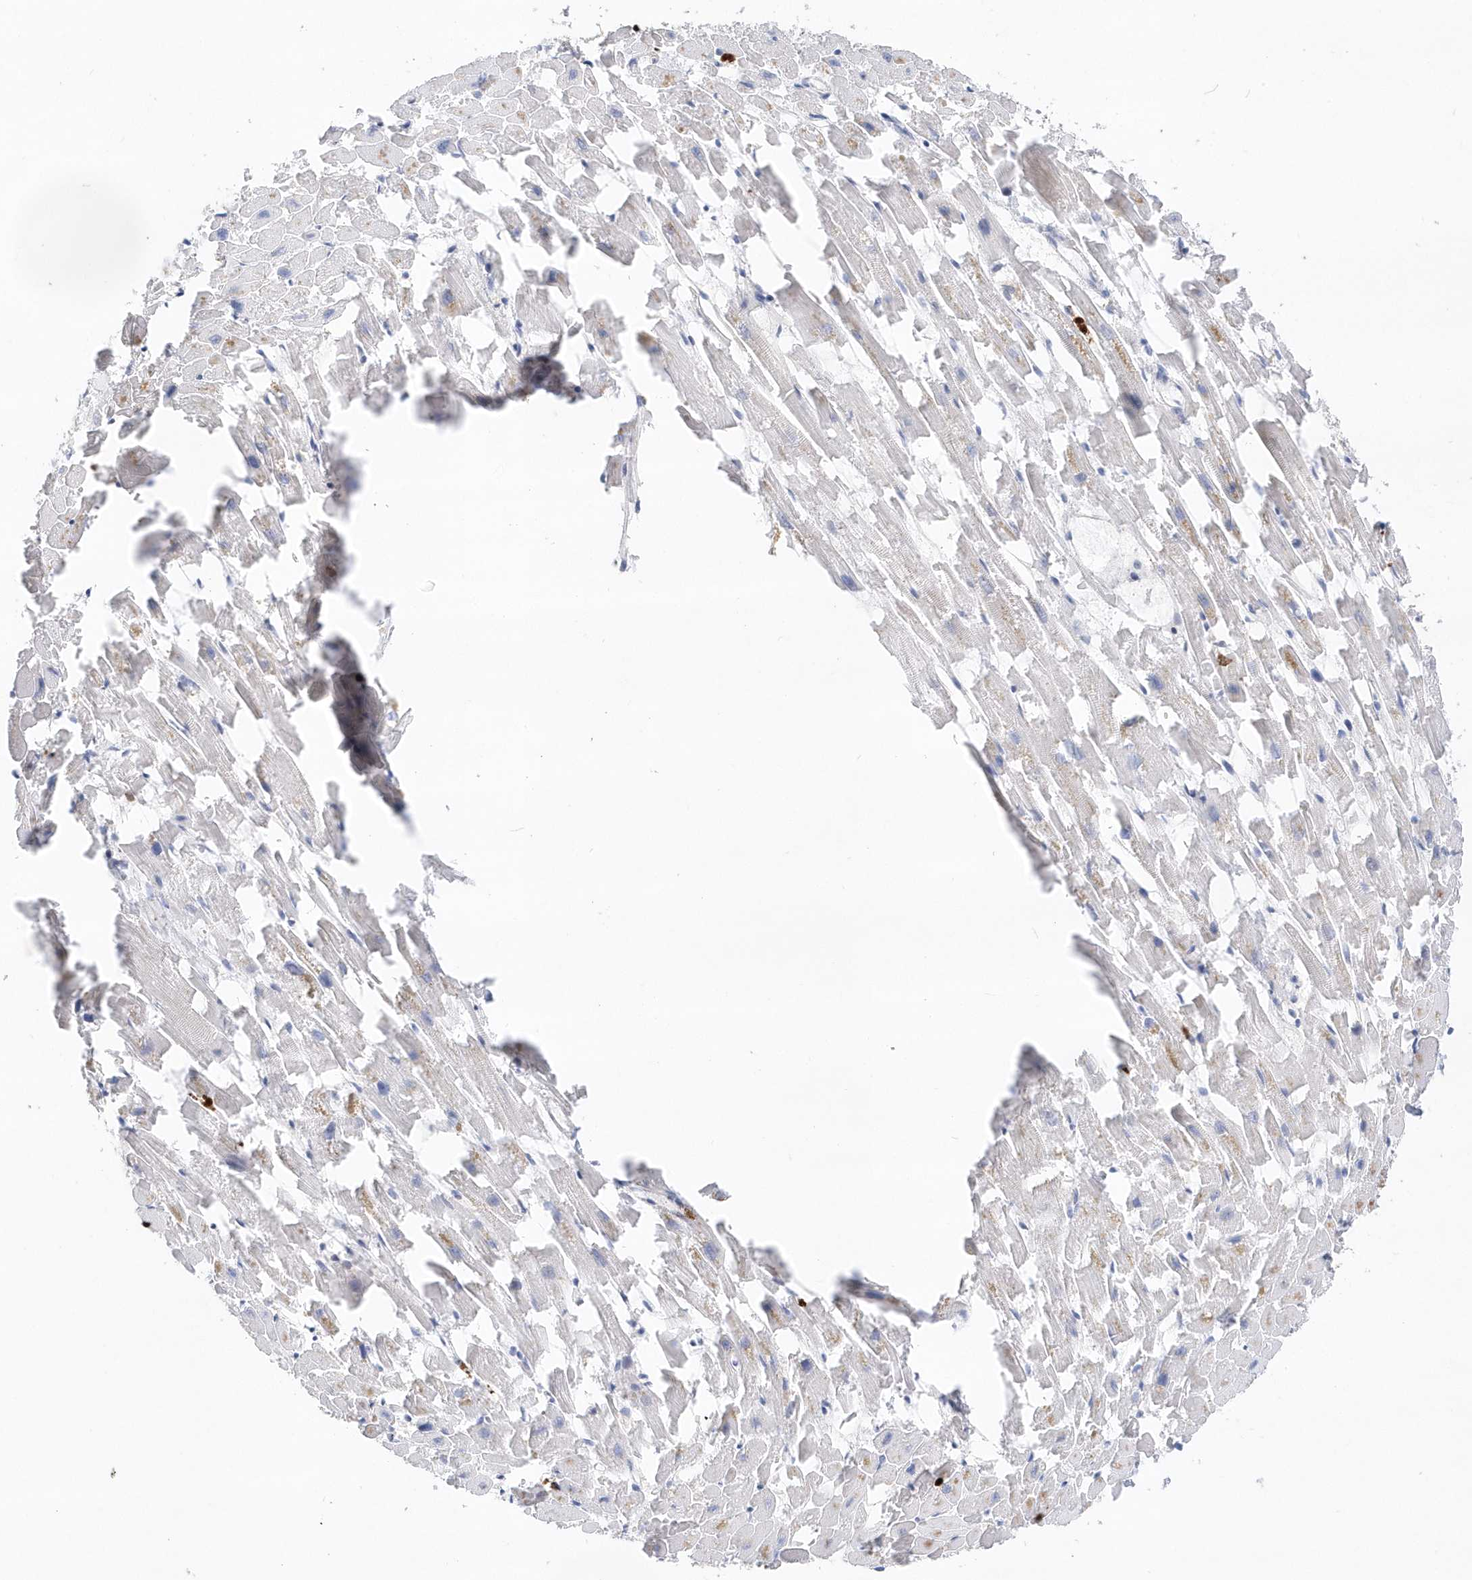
{"staining": {"intensity": "negative", "quantity": "none", "location": "none"}, "tissue": "heart muscle", "cell_type": "Cardiomyocytes", "image_type": "normal", "snomed": [{"axis": "morphology", "description": "Normal tissue, NOS"}, {"axis": "topography", "description": "Heart"}], "caption": "Immunohistochemical staining of normal heart muscle reveals no significant positivity in cardiomyocytes.", "gene": "RPP30", "patient": {"sex": "female", "age": 64}}